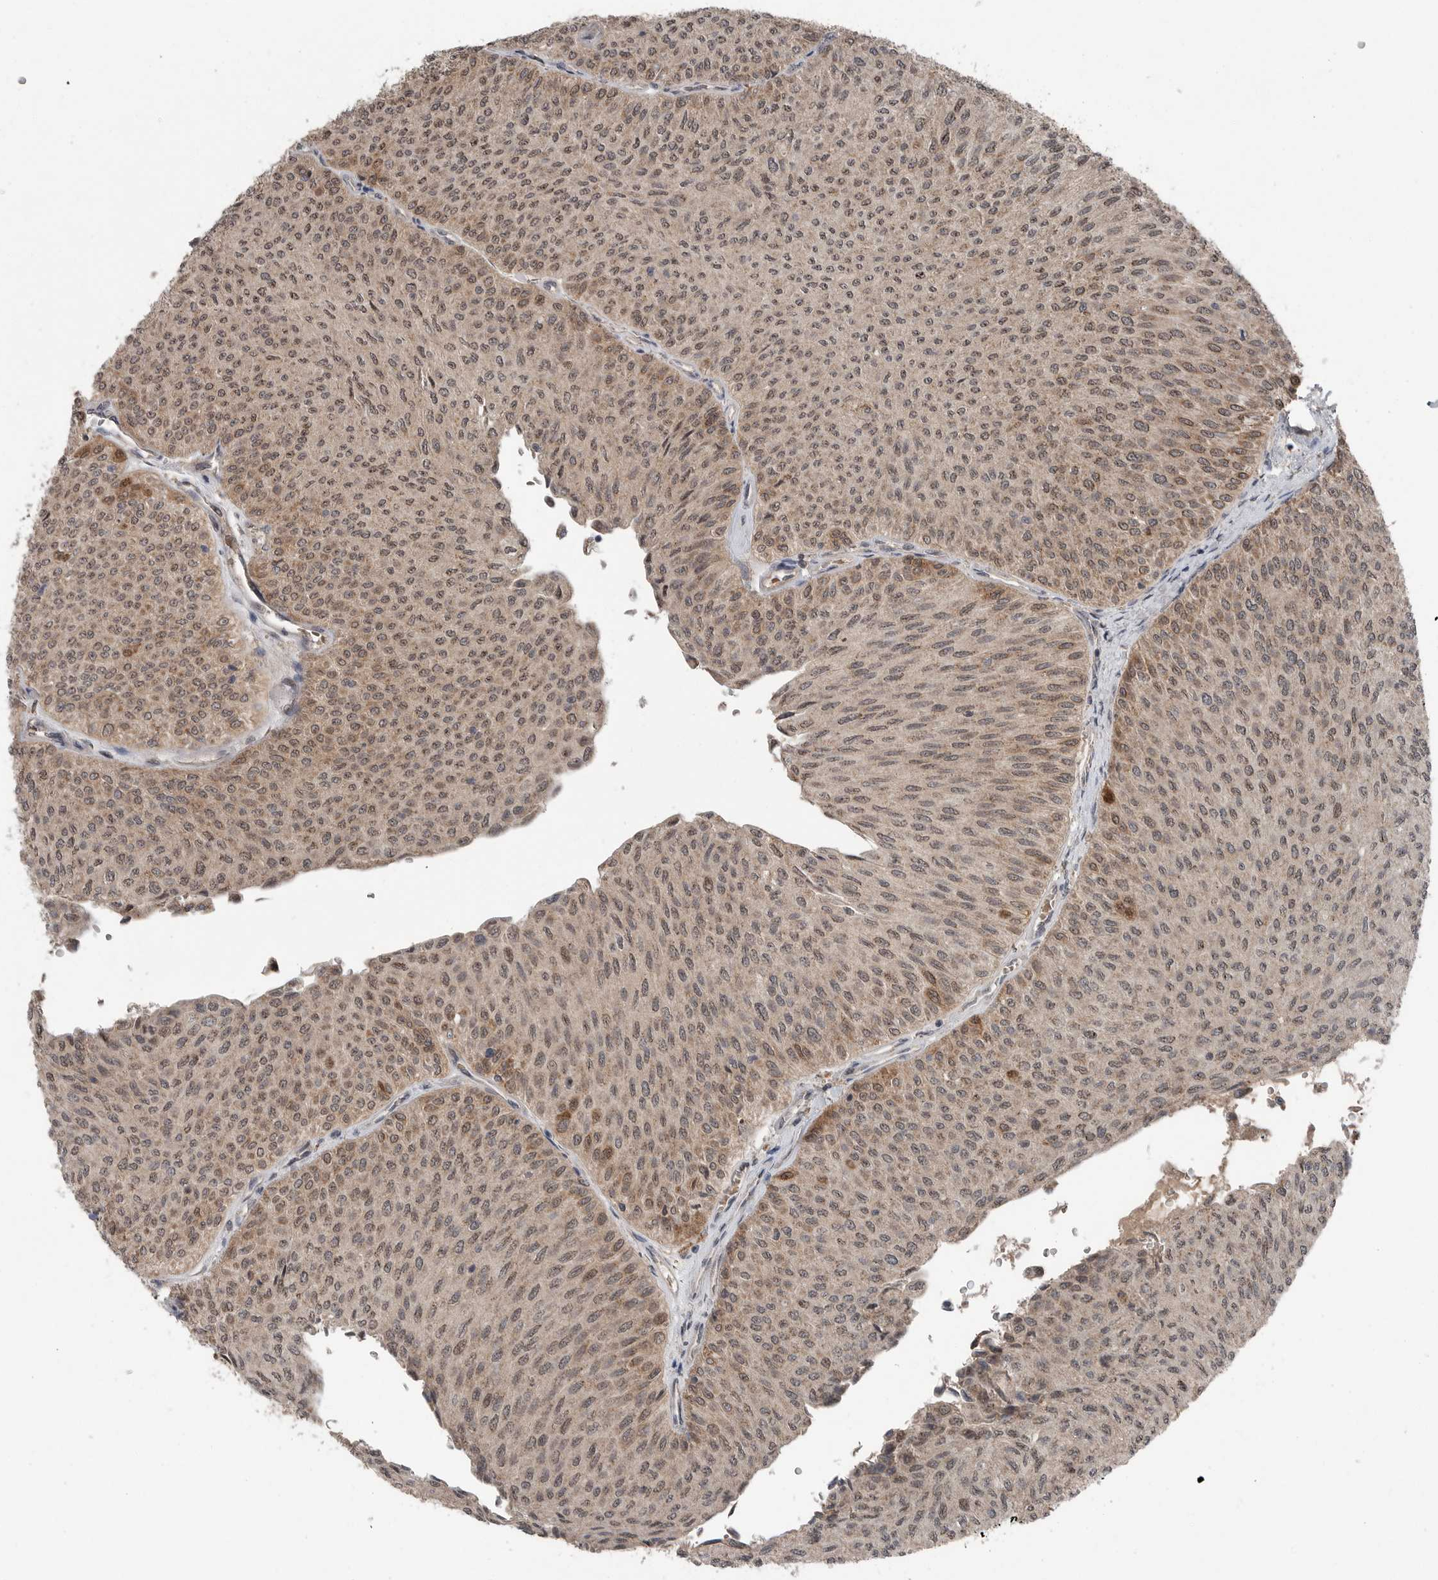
{"staining": {"intensity": "weak", "quantity": ">75%", "location": "cytoplasmic/membranous"}, "tissue": "urothelial cancer", "cell_type": "Tumor cells", "image_type": "cancer", "snomed": [{"axis": "morphology", "description": "Urothelial carcinoma, Low grade"}, {"axis": "topography", "description": "Urinary bladder"}], "caption": "The histopathology image displays immunohistochemical staining of urothelial cancer. There is weak cytoplasmic/membranous staining is appreciated in approximately >75% of tumor cells.", "gene": "SCP2", "patient": {"sex": "male", "age": 78}}